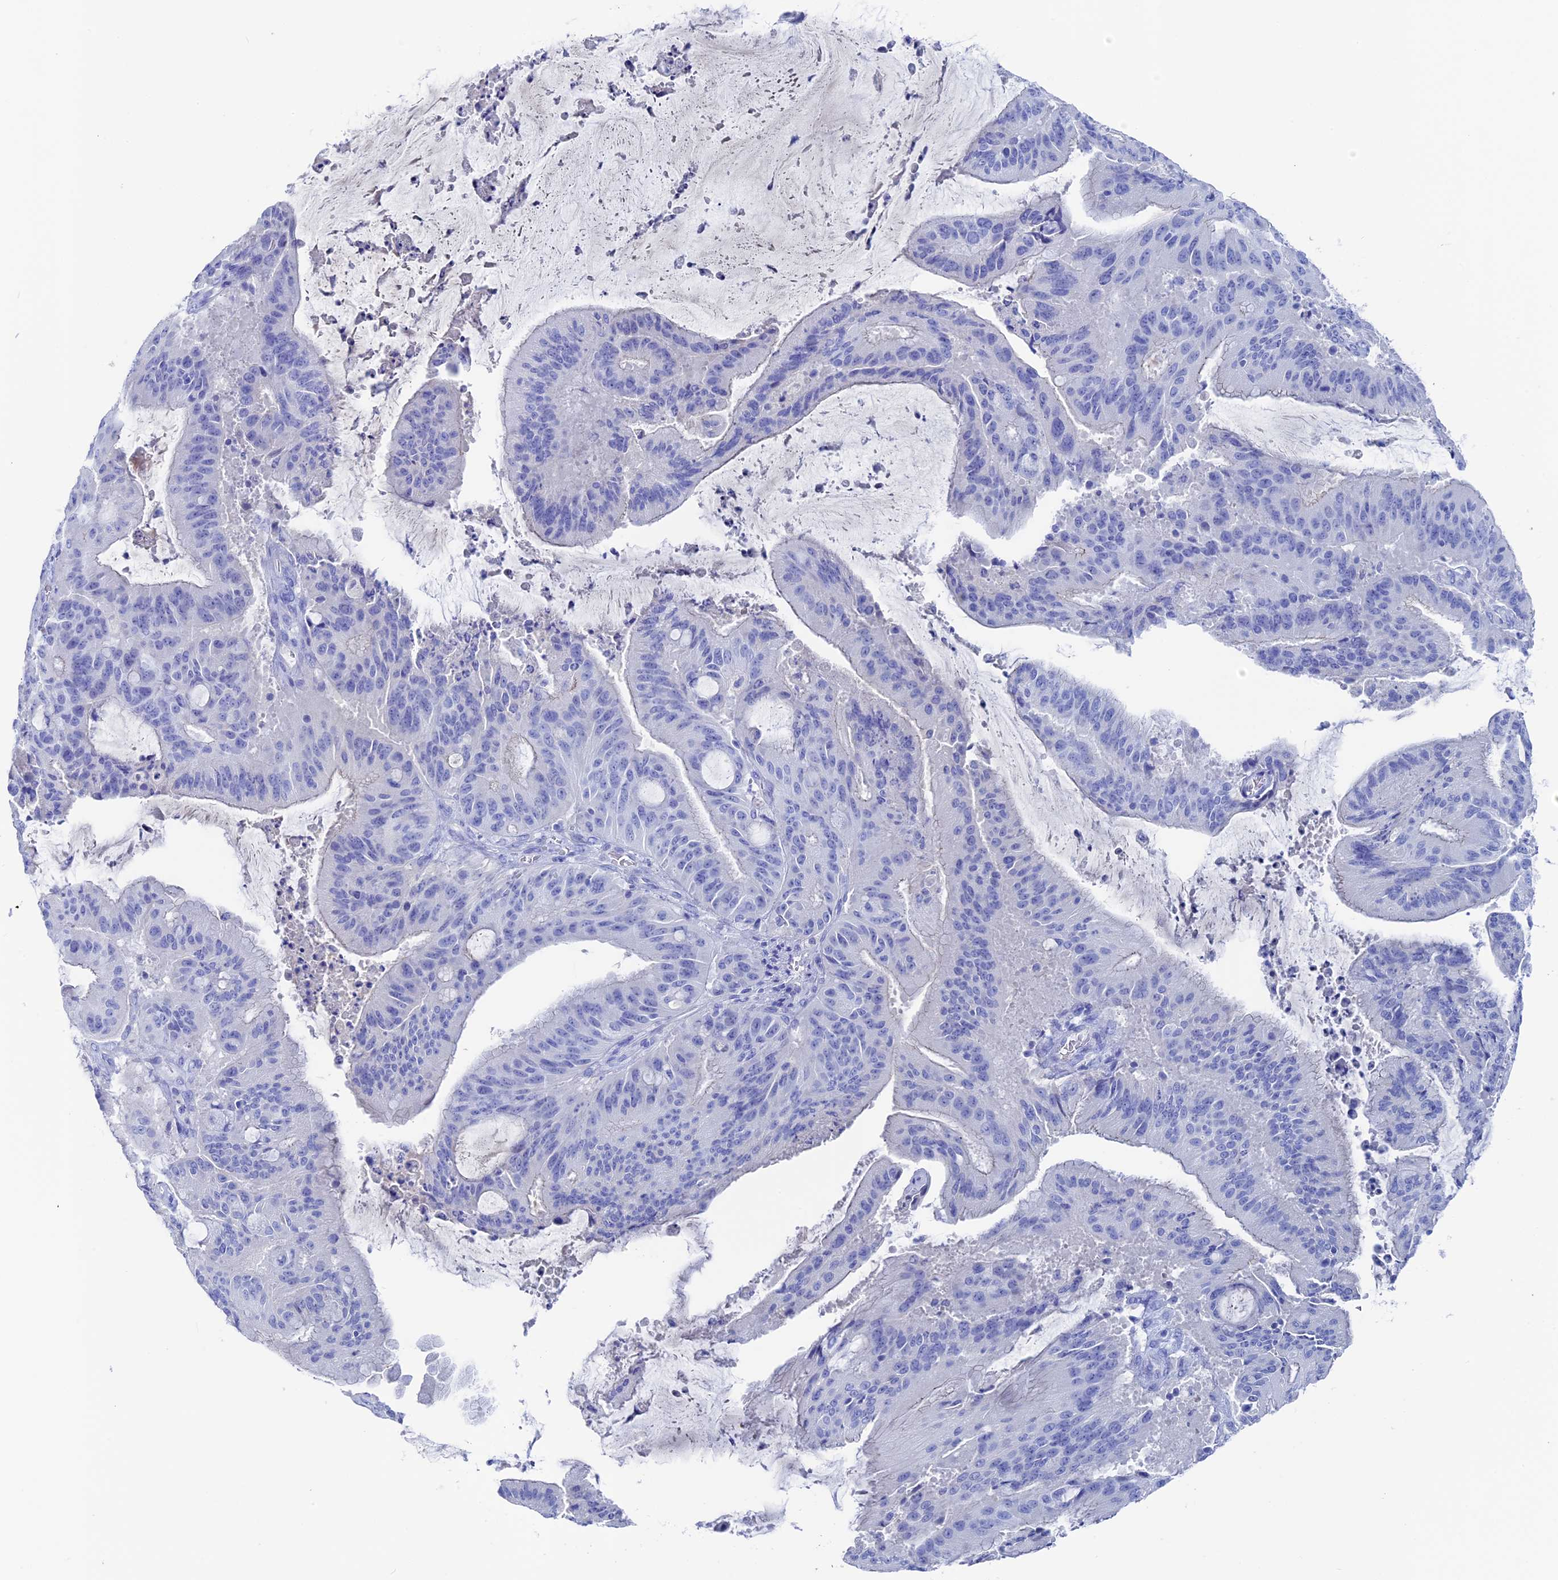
{"staining": {"intensity": "negative", "quantity": "none", "location": "none"}, "tissue": "liver cancer", "cell_type": "Tumor cells", "image_type": "cancer", "snomed": [{"axis": "morphology", "description": "Normal tissue, NOS"}, {"axis": "morphology", "description": "Cholangiocarcinoma"}, {"axis": "topography", "description": "Liver"}, {"axis": "topography", "description": "Peripheral nerve tissue"}], "caption": "This image is of liver cholangiocarcinoma stained with immunohistochemistry to label a protein in brown with the nuclei are counter-stained blue. There is no staining in tumor cells. (Stains: DAB (3,3'-diaminobenzidine) immunohistochemistry (IHC) with hematoxylin counter stain, Microscopy: brightfield microscopy at high magnification).", "gene": "UNC119", "patient": {"sex": "female", "age": 73}}